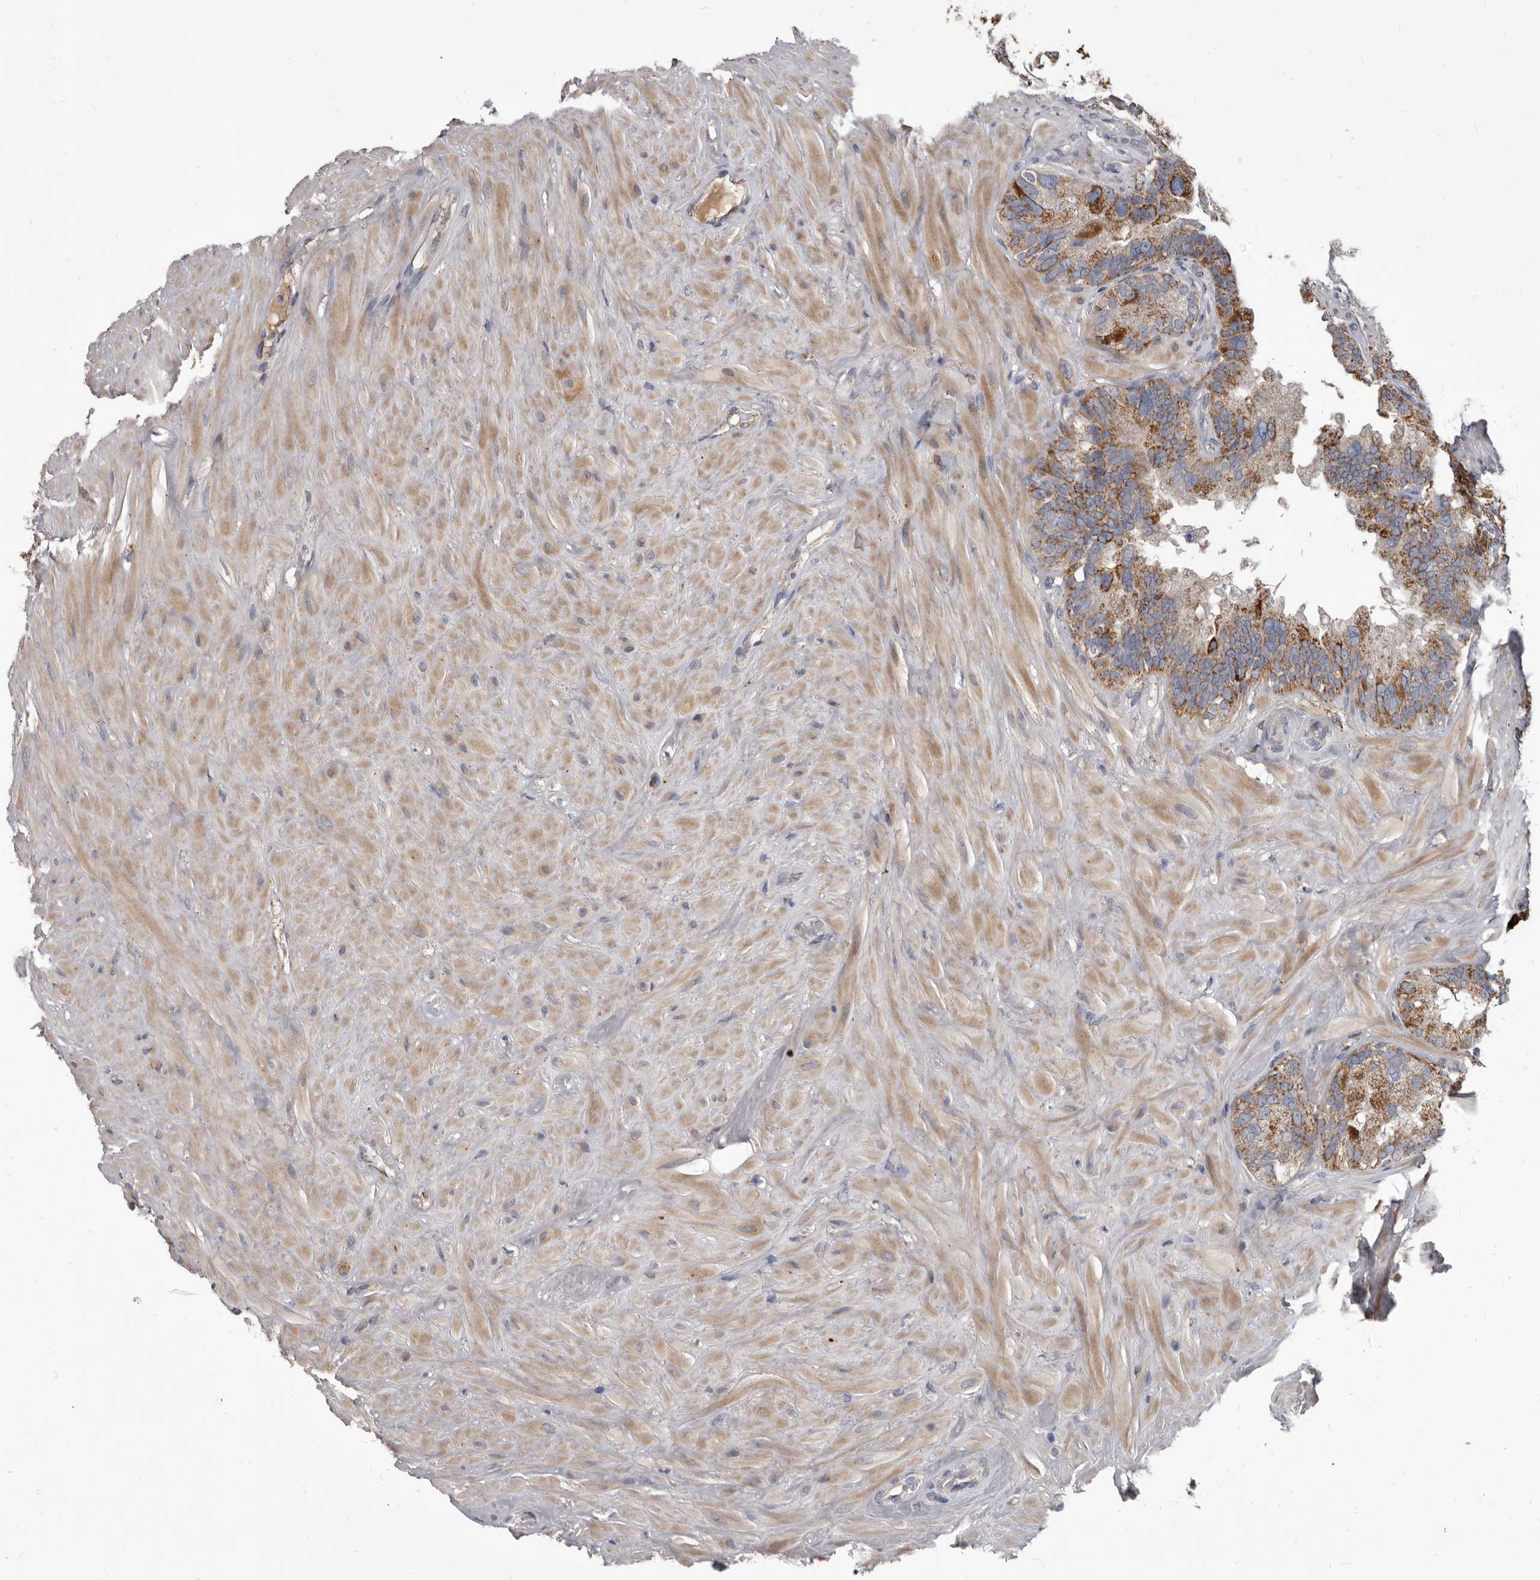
{"staining": {"intensity": "moderate", "quantity": ">75%", "location": "cytoplasmic/membranous"}, "tissue": "seminal vesicle", "cell_type": "Glandular cells", "image_type": "normal", "snomed": [{"axis": "morphology", "description": "Normal tissue, NOS"}, {"axis": "topography", "description": "Seminal veicle"}], "caption": "Protein analysis of benign seminal vesicle exhibits moderate cytoplasmic/membranous staining in approximately >75% of glandular cells.", "gene": "ALDH5A1", "patient": {"sex": "male", "age": 80}}